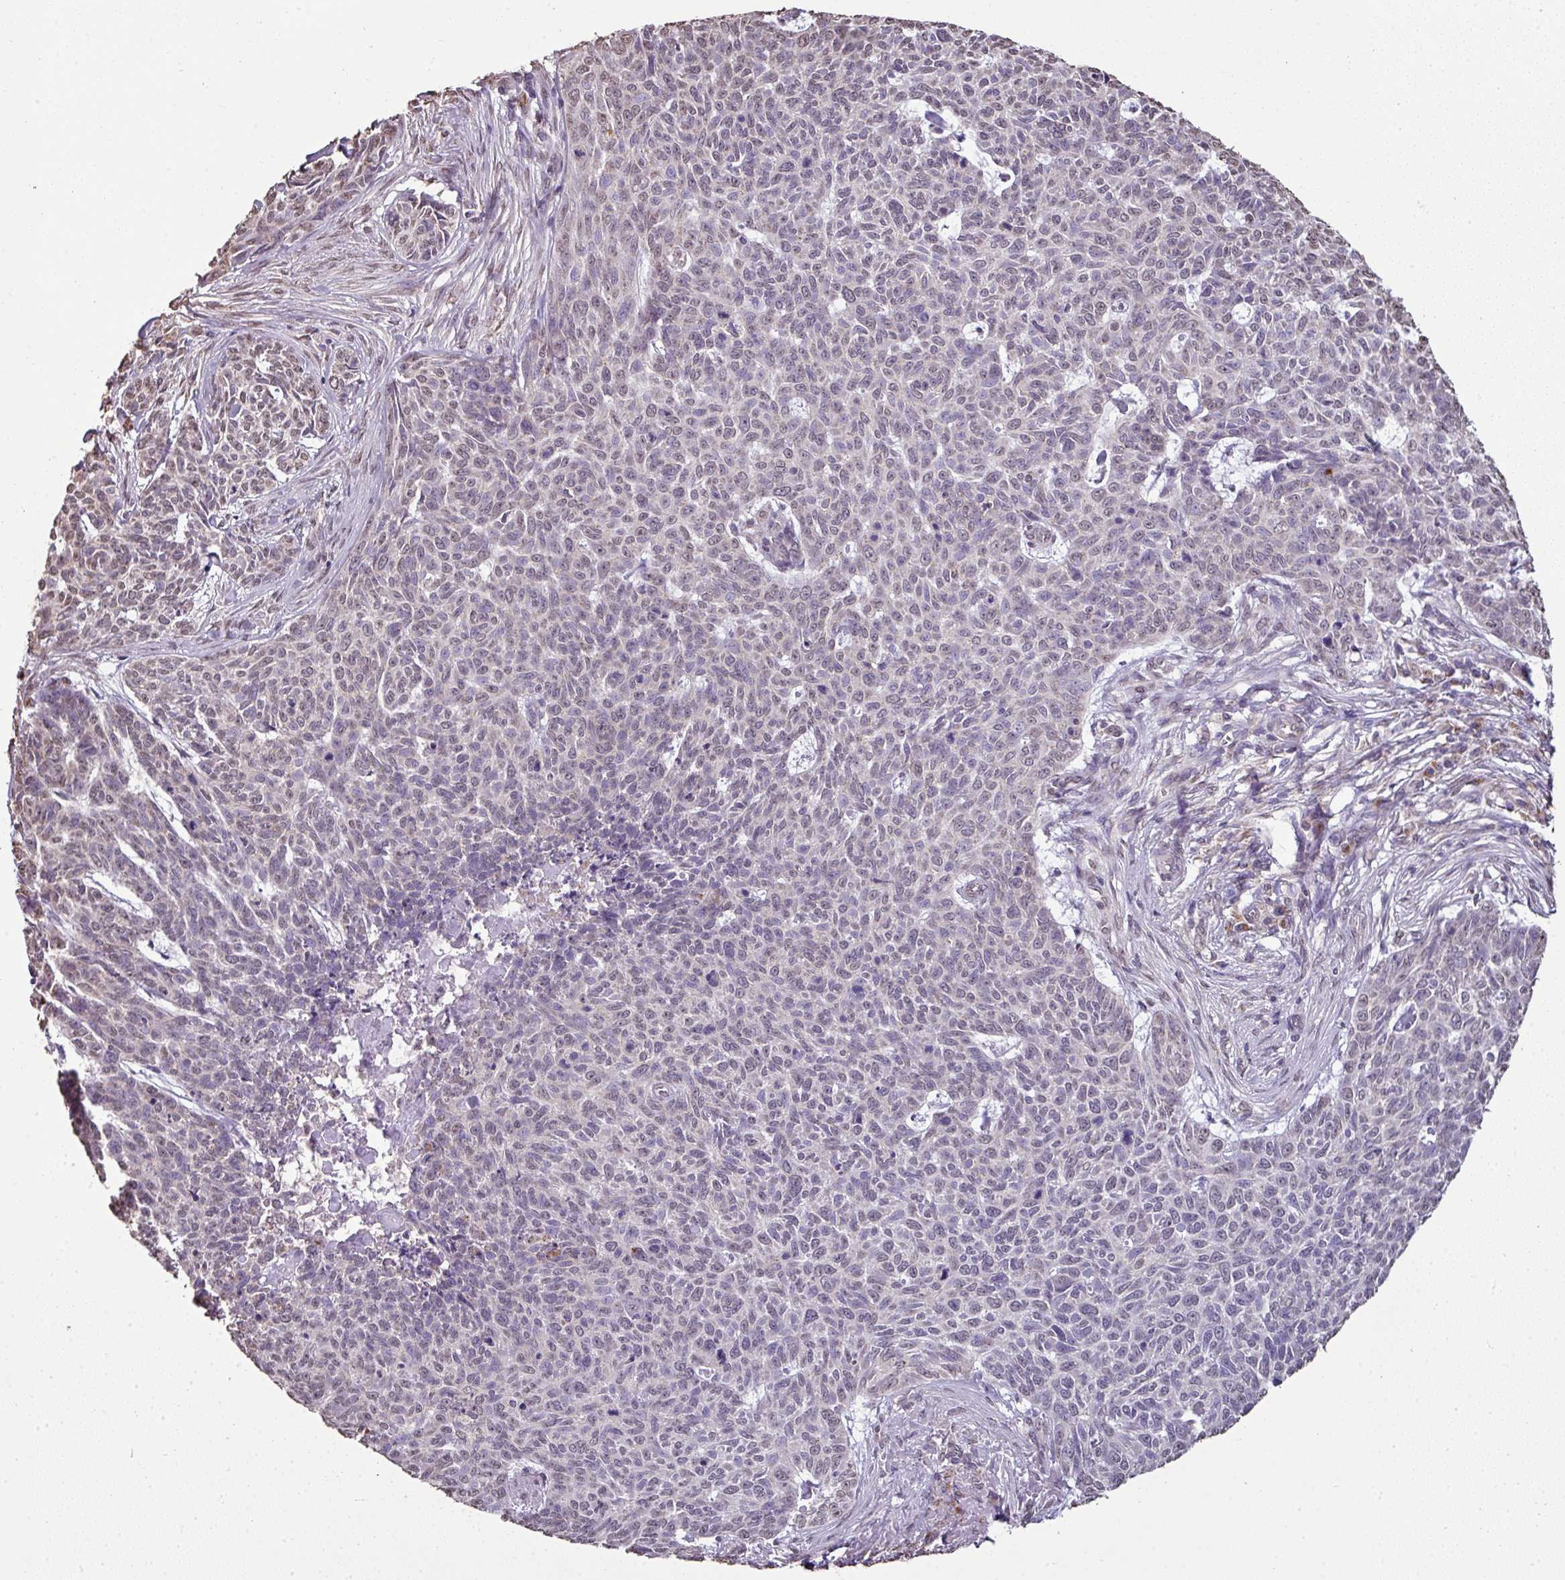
{"staining": {"intensity": "negative", "quantity": "none", "location": "none"}, "tissue": "skin cancer", "cell_type": "Tumor cells", "image_type": "cancer", "snomed": [{"axis": "morphology", "description": "Basal cell carcinoma"}, {"axis": "topography", "description": "Skin"}], "caption": "The photomicrograph exhibits no significant expression in tumor cells of skin basal cell carcinoma. (Stains: DAB (3,3'-diaminobenzidine) IHC with hematoxylin counter stain, Microscopy: brightfield microscopy at high magnification).", "gene": "JPH2", "patient": {"sex": "female", "age": 93}}